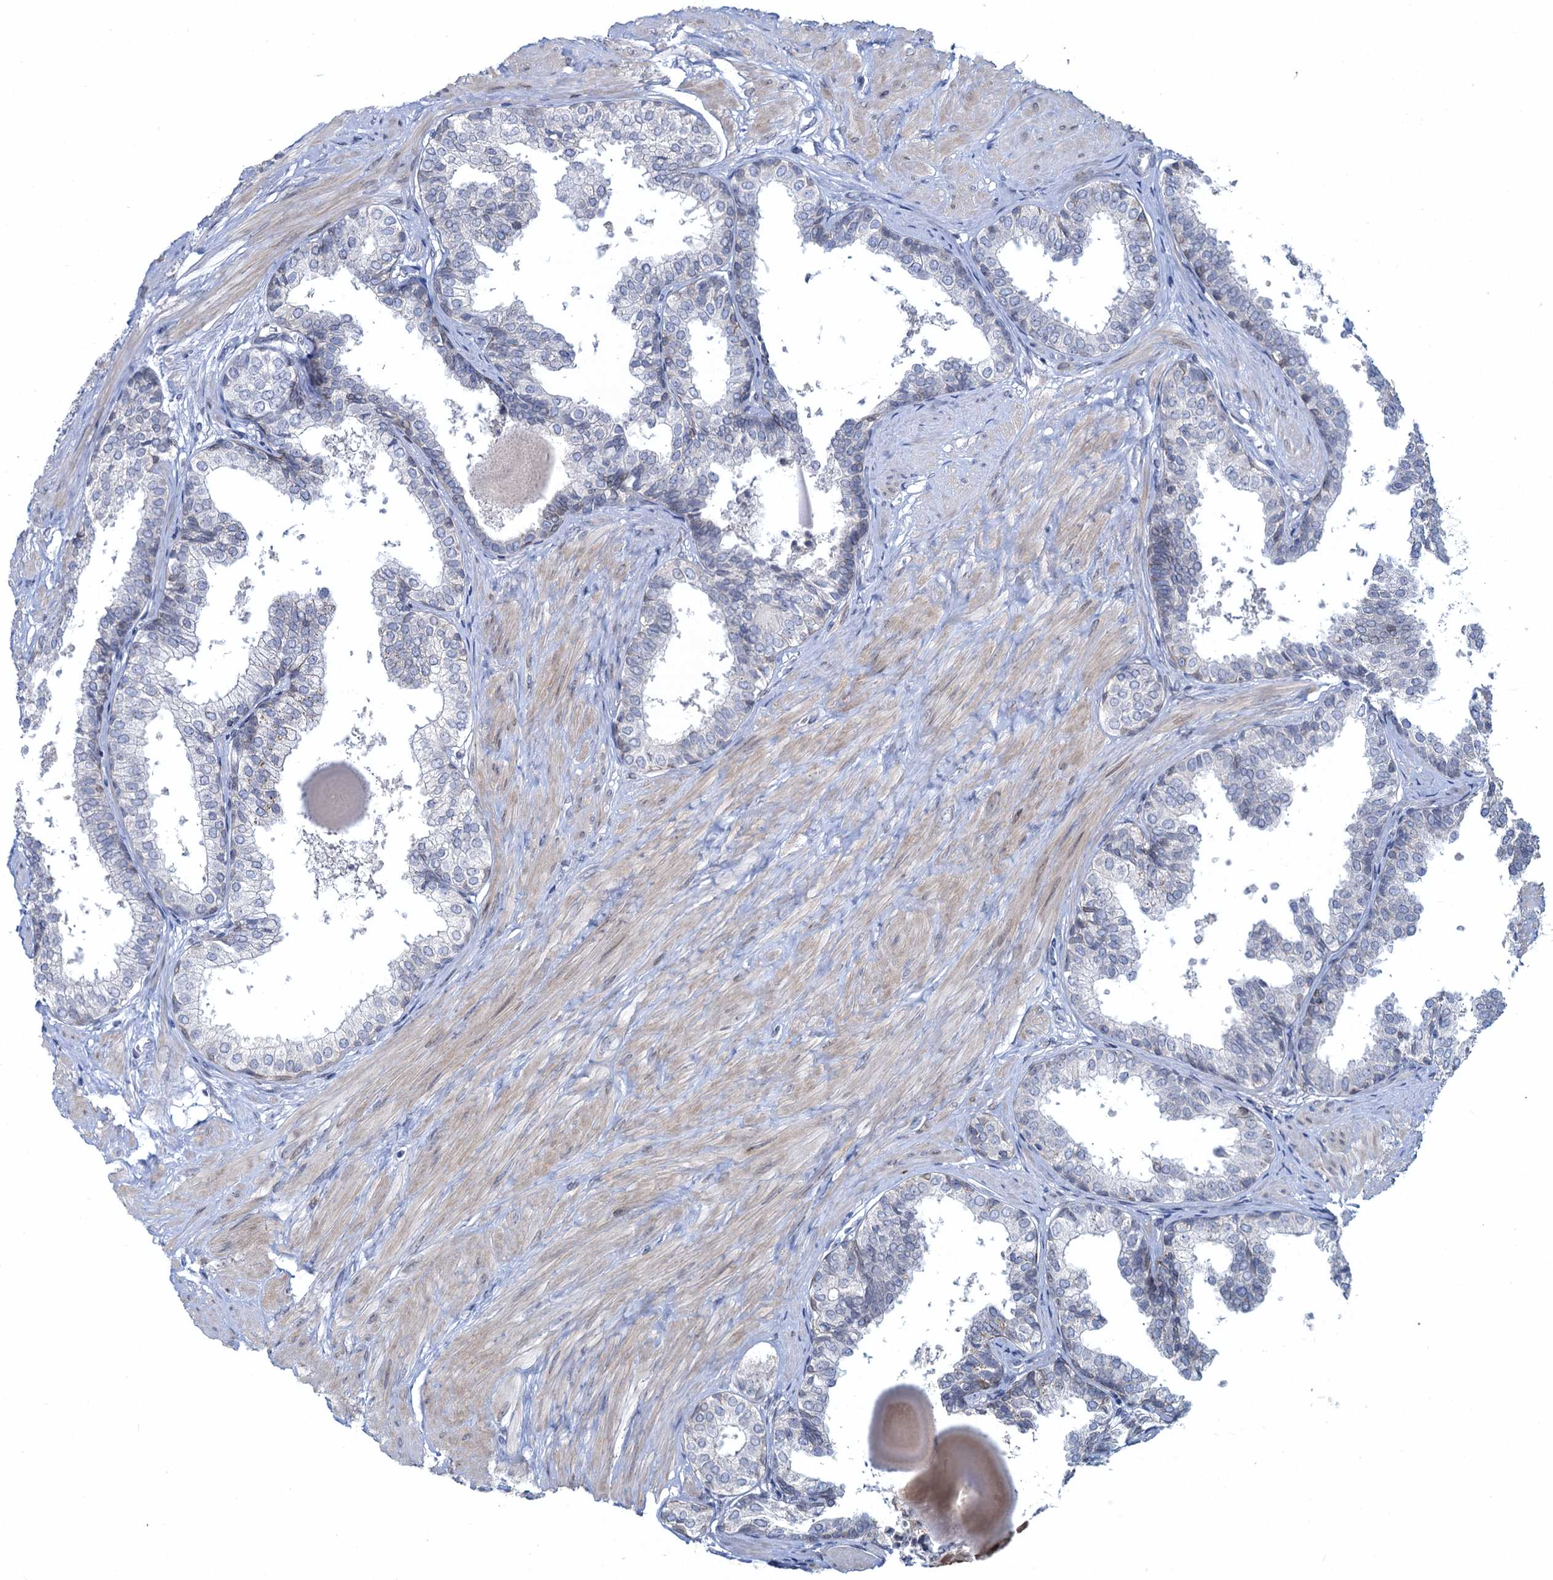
{"staining": {"intensity": "moderate", "quantity": "<25%", "location": "cytoplasmic/membranous"}, "tissue": "prostate", "cell_type": "Glandular cells", "image_type": "normal", "snomed": [{"axis": "morphology", "description": "Normal tissue, NOS"}, {"axis": "topography", "description": "Prostate"}], "caption": "The photomicrograph demonstrates staining of normal prostate, revealing moderate cytoplasmic/membranous protein positivity (brown color) within glandular cells. Nuclei are stained in blue.", "gene": "TOX3", "patient": {"sex": "male", "age": 48}}